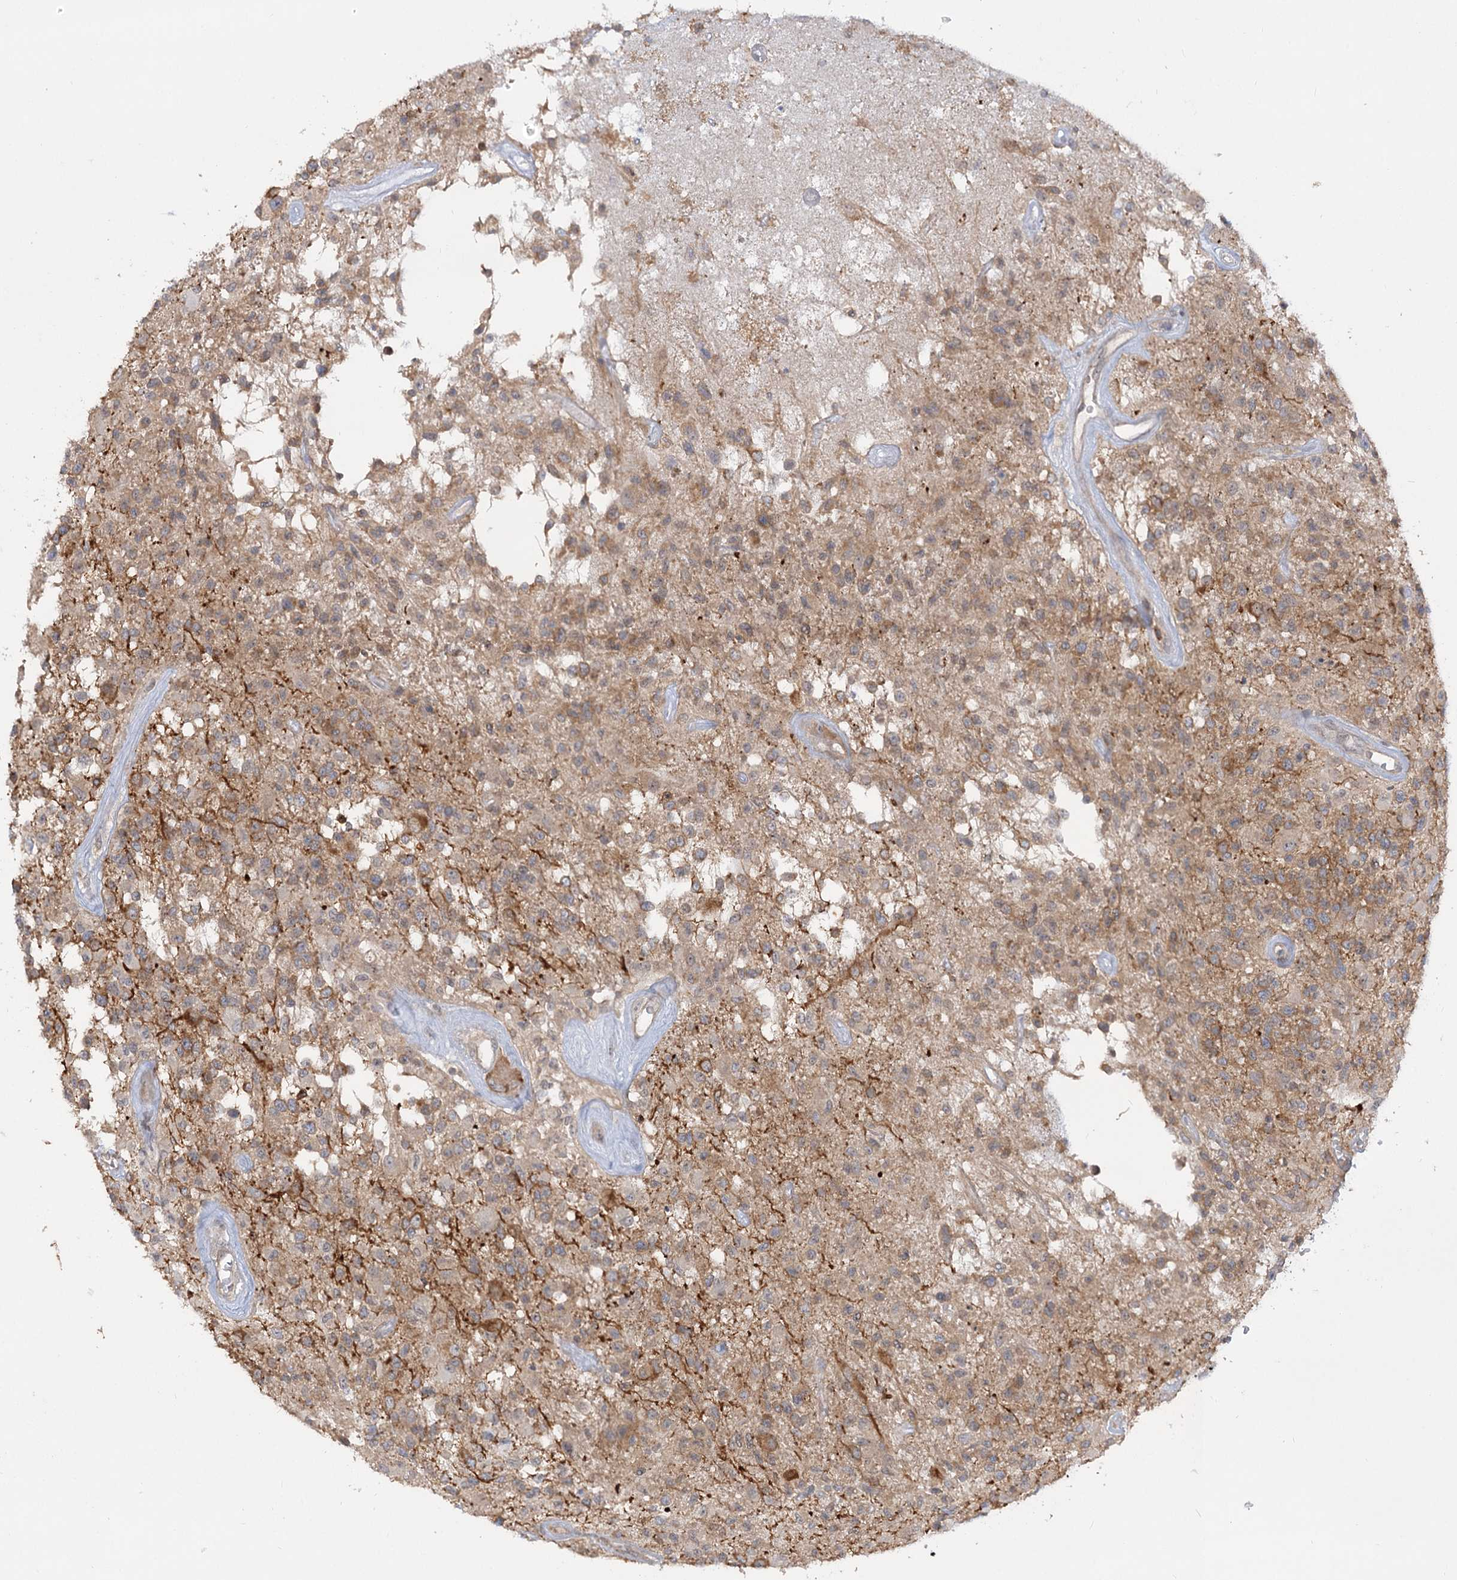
{"staining": {"intensity": "weak", "quantity": "<25%", "location": "cytoplasmic/membranous"}, "tissue": "glioma", "cell_type": "Tumor cells", "image_type": "cancer", "snomed": [{"axis": "morphology", "description": "Glioma, malignant, High grade"}, {"axis": "morphology", "description": "Glioblastoma, NOS"}, {"axis": "topography", "description": "Brain"}], "caption": "Immunohistochemical staining of human glioma demonstrates no significant expression in tumor cells. (DAB IHC visualized using brightfield microscopy, high magnification).", "gene": "SYTL1", "patient": {"sex": "male", "age": 60}}